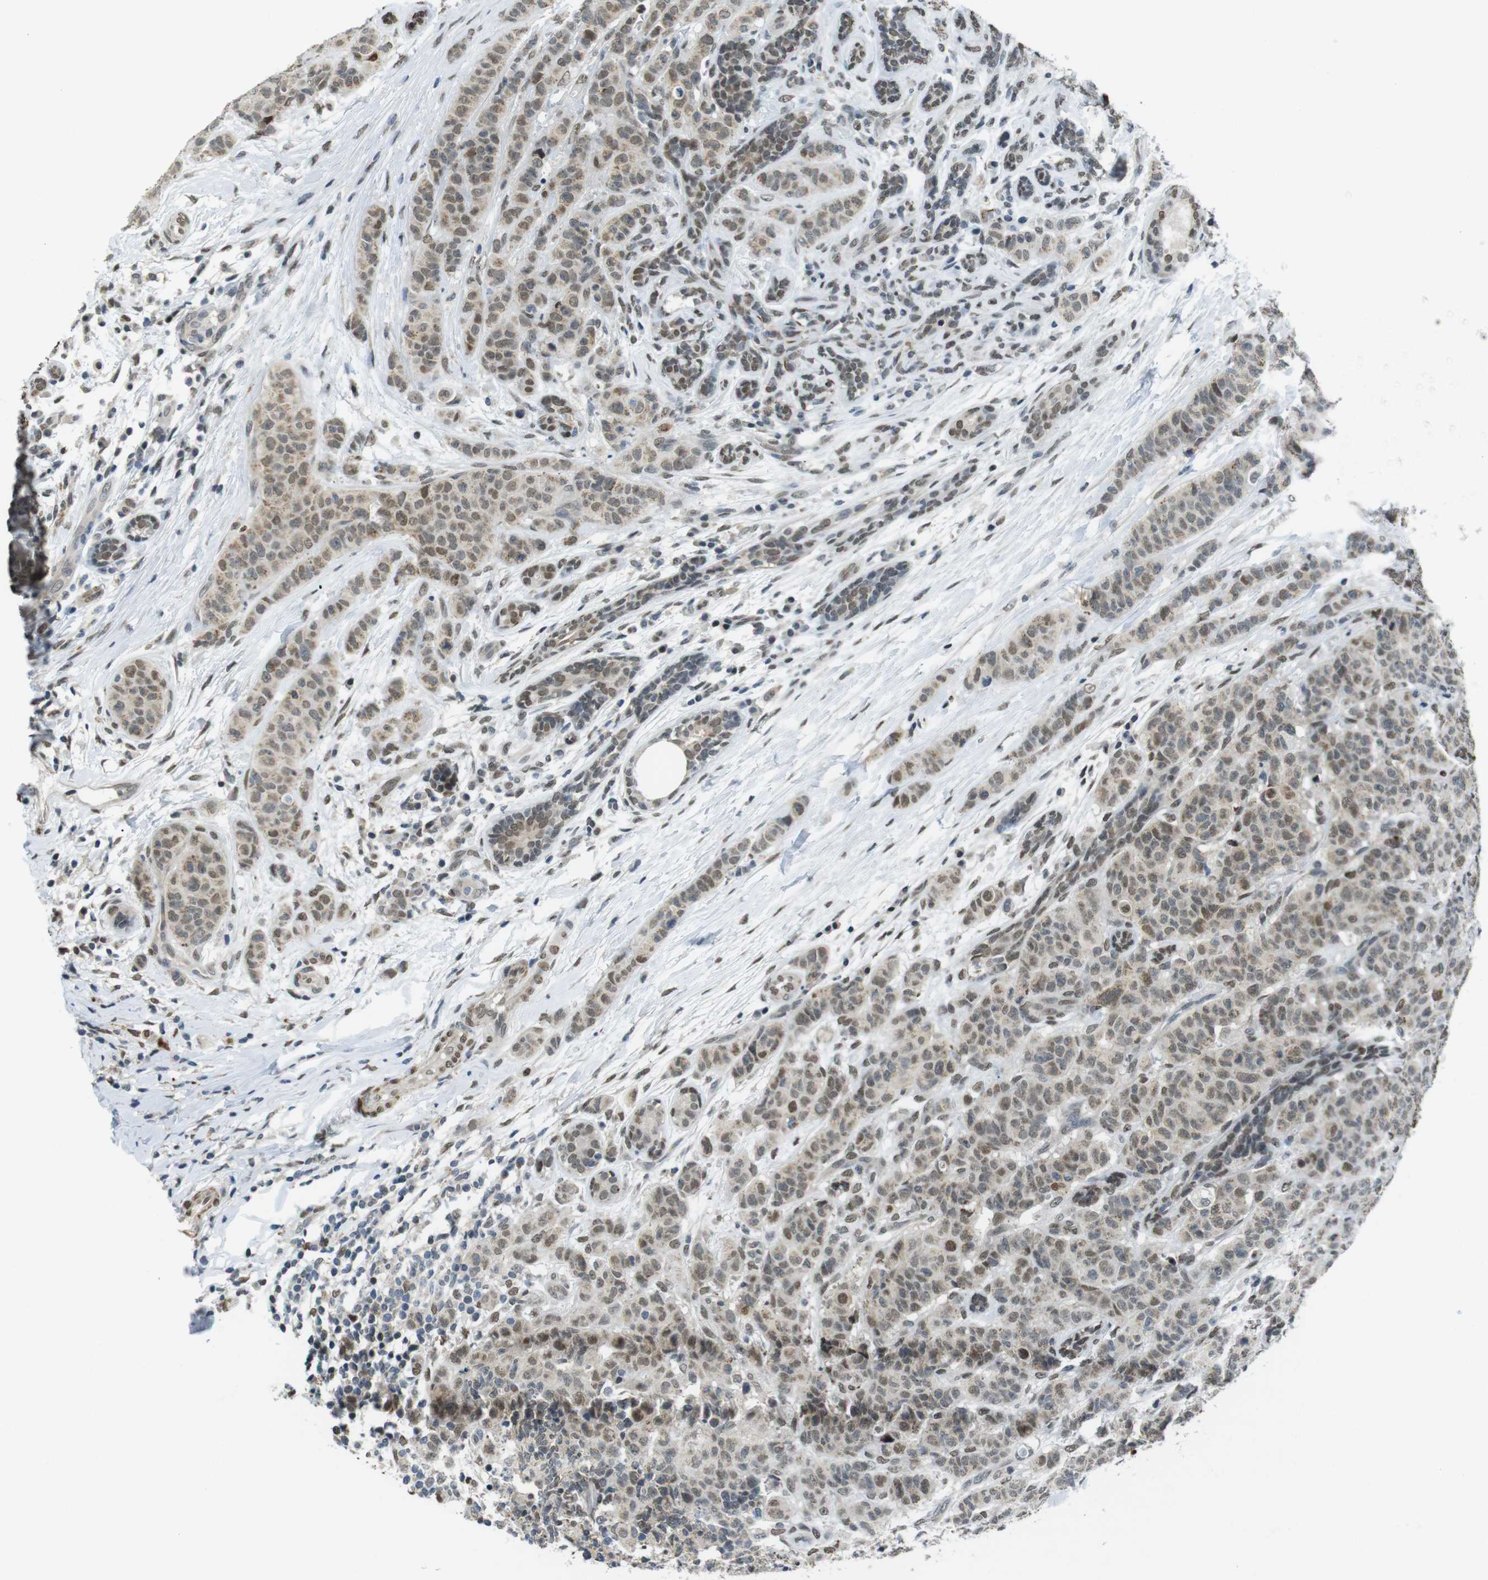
{"staining": {"intensity": "moderate", "quantity": ">75%", "location": "cytoplasmic/membranous,nuclear"}, "tissue": "breast cancer", "cell_type": "Tumor cells", "image_type": "cancer", "snomed": [{"axis": "morphology", "description": "Normal tissue, NOS"}, {"axis": "morphology", "description": "Duct carcinoma"}, {"axis": "topography", "description": "Breast"}], "caption": "Breast cancer stained with a brown dye displays moderate cytoplasmic/membranous and nuclear positive expression in about >75% of tumor cells.", "gene": "USP7", "patient": {"sex": "female", "age": 40}}